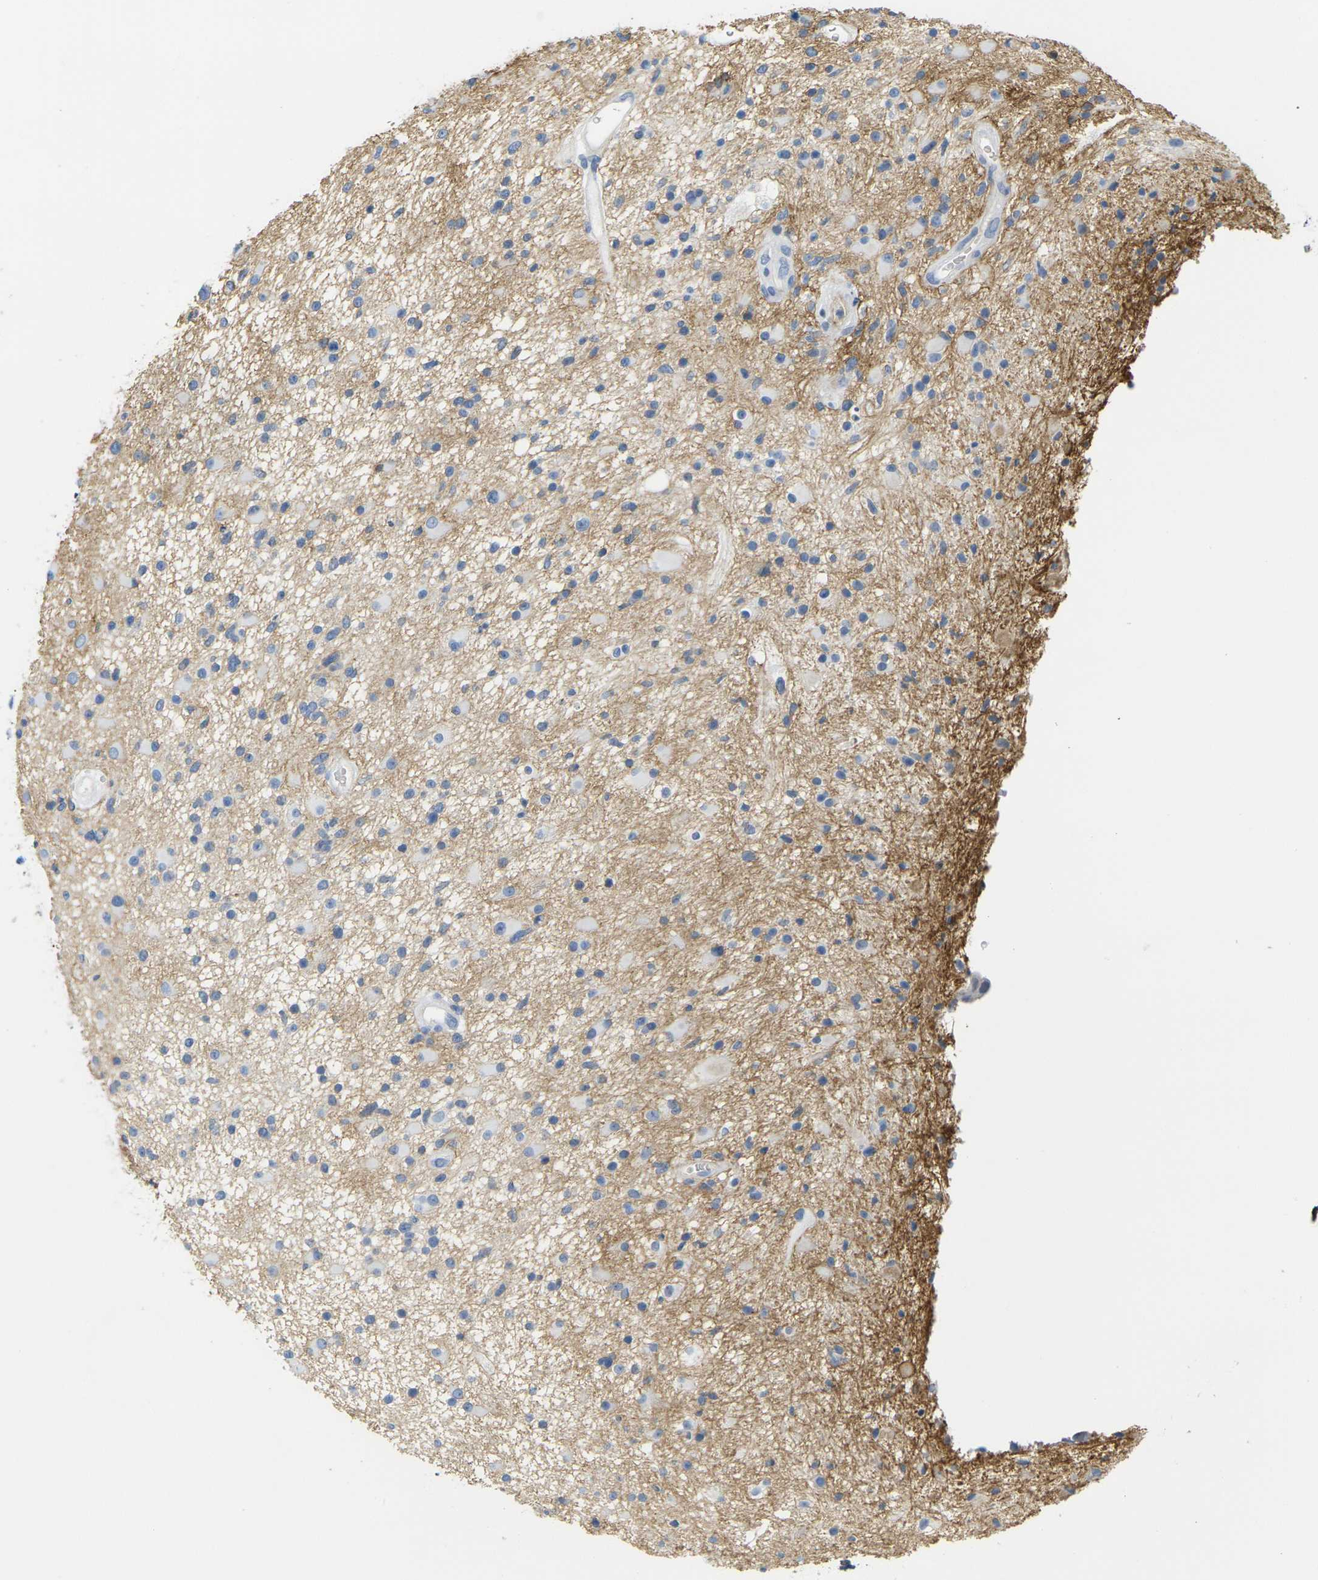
{"staining": {"intensity": "negative", "quantity": "none", "location": "none"}, "tissue": "glioma", "cell_type": "Tumor cells", "image_type": "cancer", "snomed": [{"axis": "morphology", "description": "Glioma, malignant, High grade"}, {"axis": "topography", "description": "Brain"}], "caption": "Immunohistochemical staining of human malignant glioma (high-grade) reveals no significant expression in tumor cells.", "gene": "OTOF", "patient": {"sex": "male", "age": 33}}